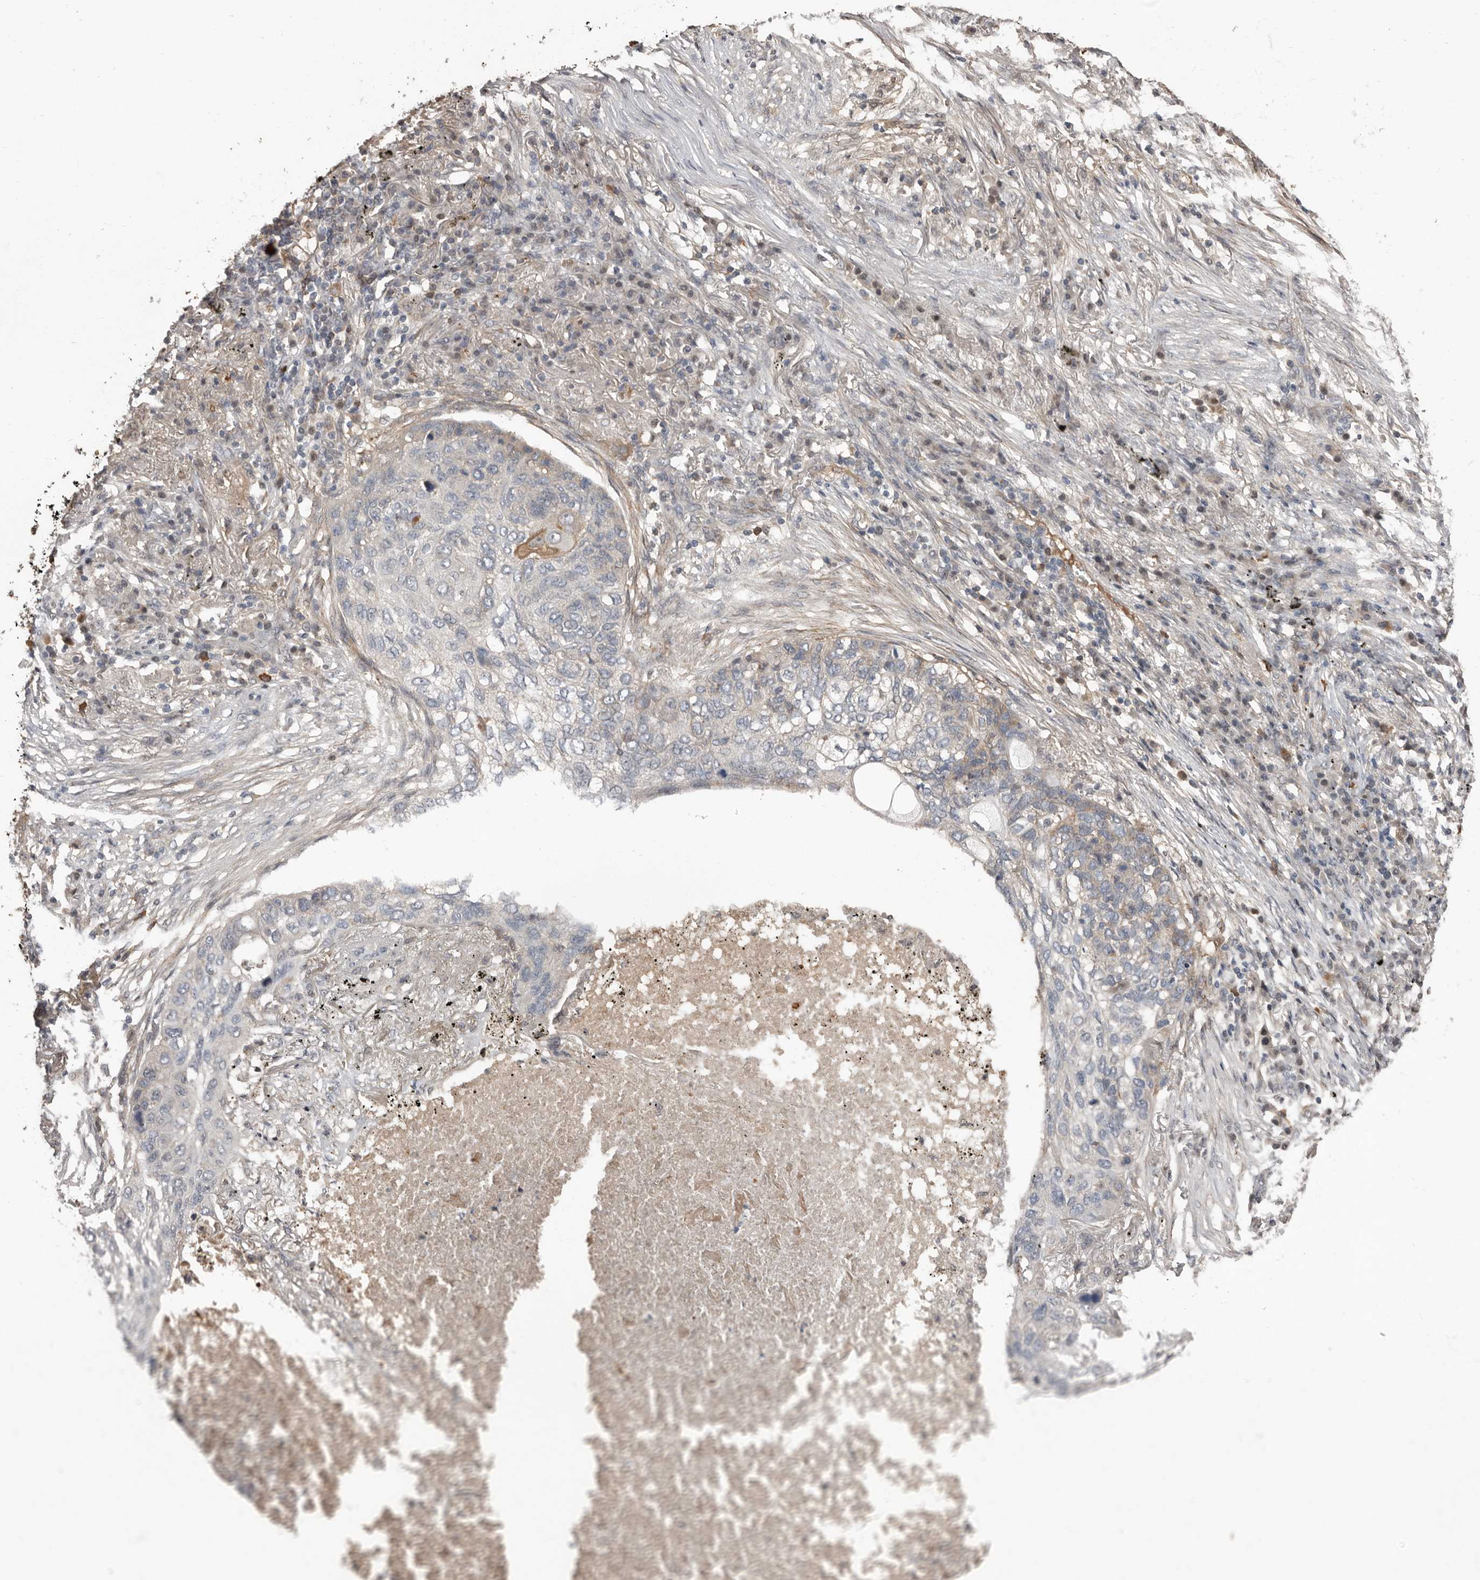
{"staining": {"intensity": "negative", "quantity": "none", "location": "none"}, "tissue": "lung cancer", "cell_type": "Tumor cells", "image_type": "cancer", "snomed": [{"axis": "morphology", "description": "Squamous cell carcinoma, NOS"}, {"axis": "topography", "description": "Lung"}], "caption": "Immunohistochemistry of human lung squamous cell carcinoma shows no positivity in tumor cells.", "gene": "LRGUK", "patient": {"sex": "female", "age": 63}}